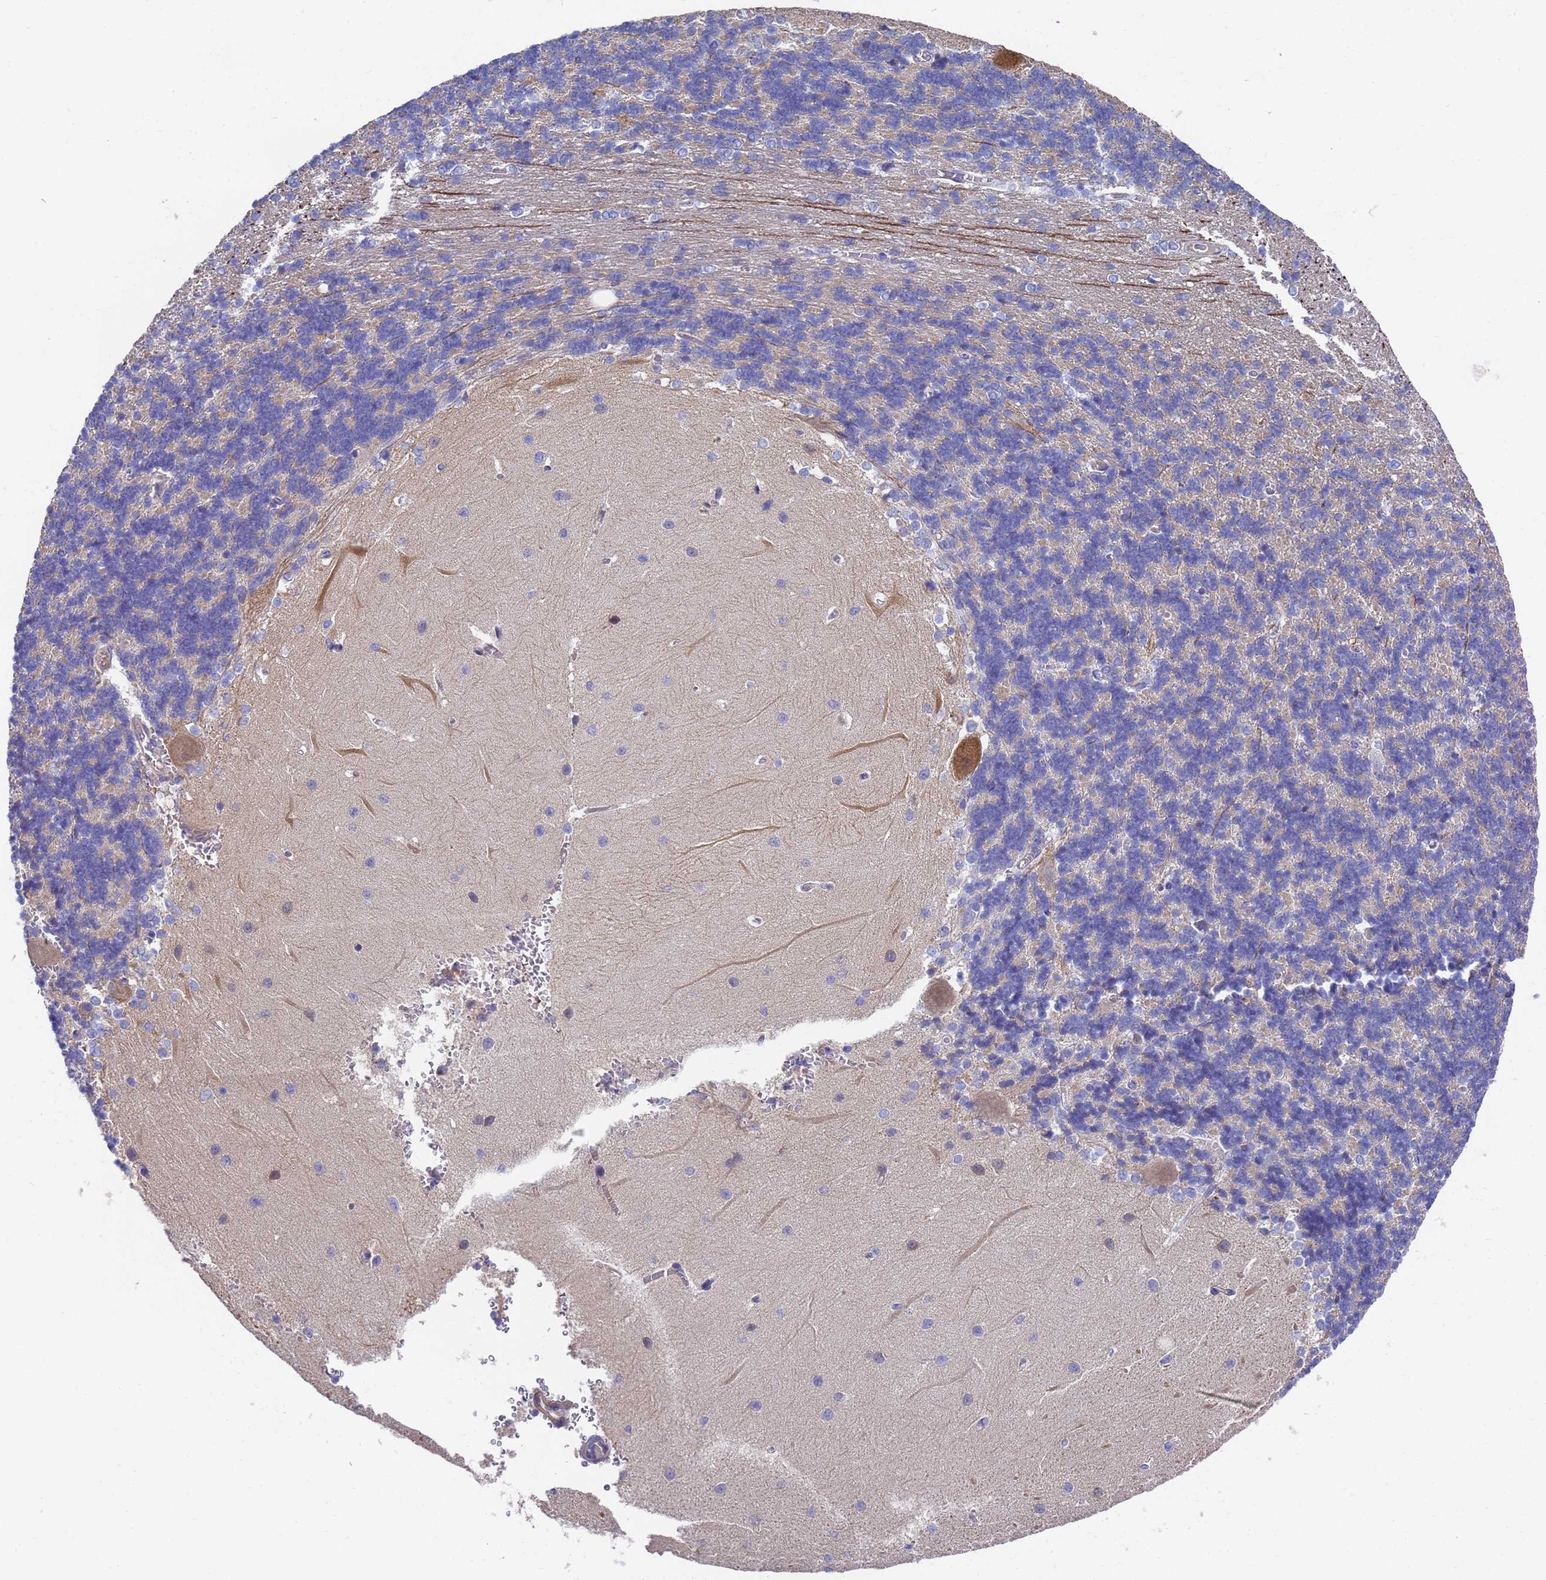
{"staining": {"intensity": "weak", "quantity": "<25%", "location": "cytoplasmic/membranous"}, "tissue": "cerebellum", "cell_type": "Cells in granular layer", "image_type": "normal", "snomed": [{"axis": "morphology", "description": "Normal tissue, NOS"}, {"axis": "topography", "description": "Cerebellum"}], "caption": "DAB immunohistochemical staining of benign human cerebellum reveals no significant expression in cells in granular layer.", "gene": "GCHFR", "patient": {"sex": "male", "age": 37}}